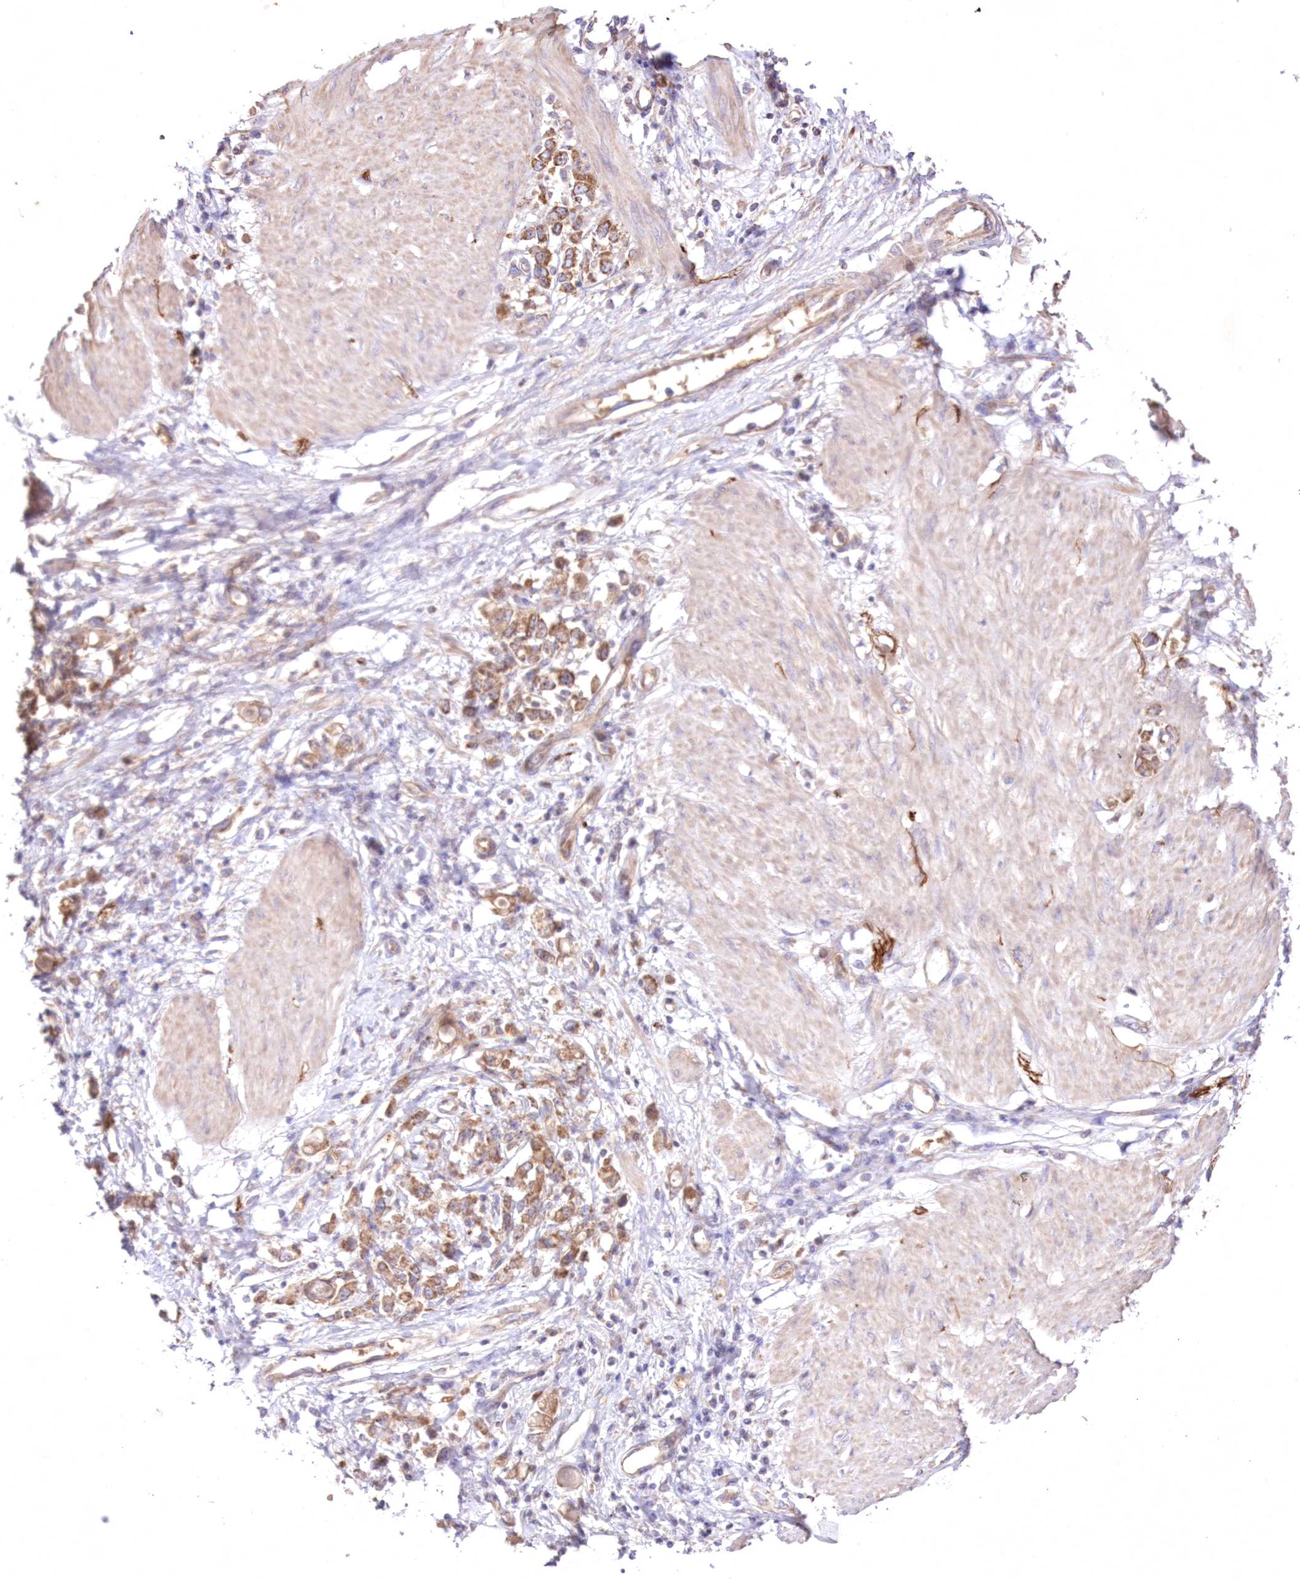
{"staining": {"intensity": "moderate", "quantity": ">75%", "location": "cytoplasmic/membranous"}, "tissue": "stomach cancer", "cell_type": "Tumor cells", "image_type": "cancer", "snomed": [{"axis": "morphology", "description": "Adenocarcinoma, NOS"}, {"axis": "topography", "description": "Stomach"}], "caption": "Stomach adenocarcinoma was stained to show a protein in brown. There is medium levels of moderate cytoplasmic/membranous staining in about >75% of tumor cells.", "gene": "FCHO2", "patient": {"sex": "female", "age": 76}}